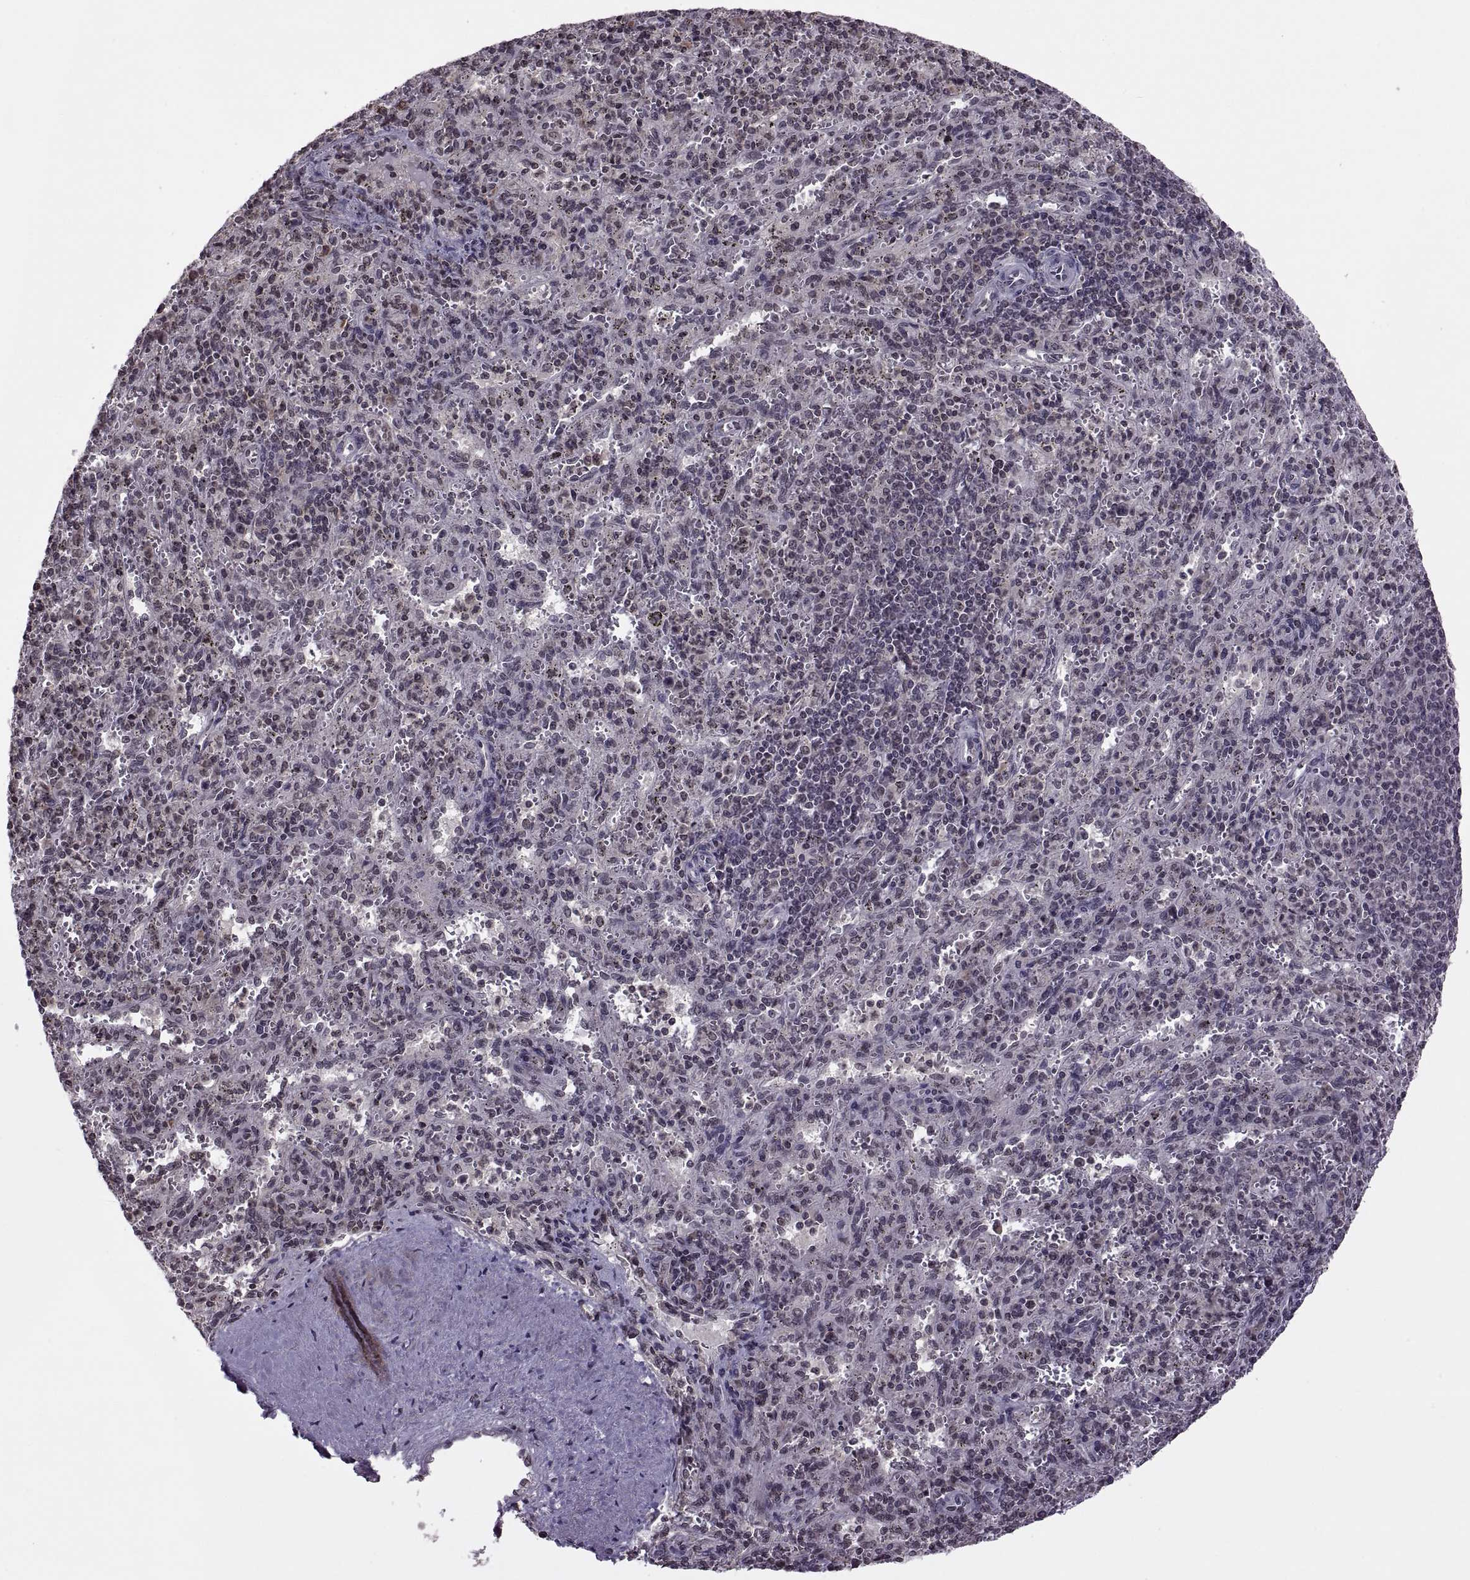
{"staining": {"intensity": "negative", "quantity": "none", "location": "none"}, "tissue": "spleen", "cell_type": "Cells in red pulp", "image_type": "normal", "snomed": [{"axis": "morphology", "description": "Normal tissue, NOS"}, {"axis": "topography", "description": "Spleen"}], "caption": "This histopathology image is of unremarkable spleen stained with immunohistochemistry (IHC) to label a protein in brown with the nuclei are counter-stained blue. There is no expression in cells in red pulp. (Immunohistochemistry (ihc), brightfield microscopy, high magnification).", "gene": "INTS3", "patient": {"sex": "male", "age": 57}}